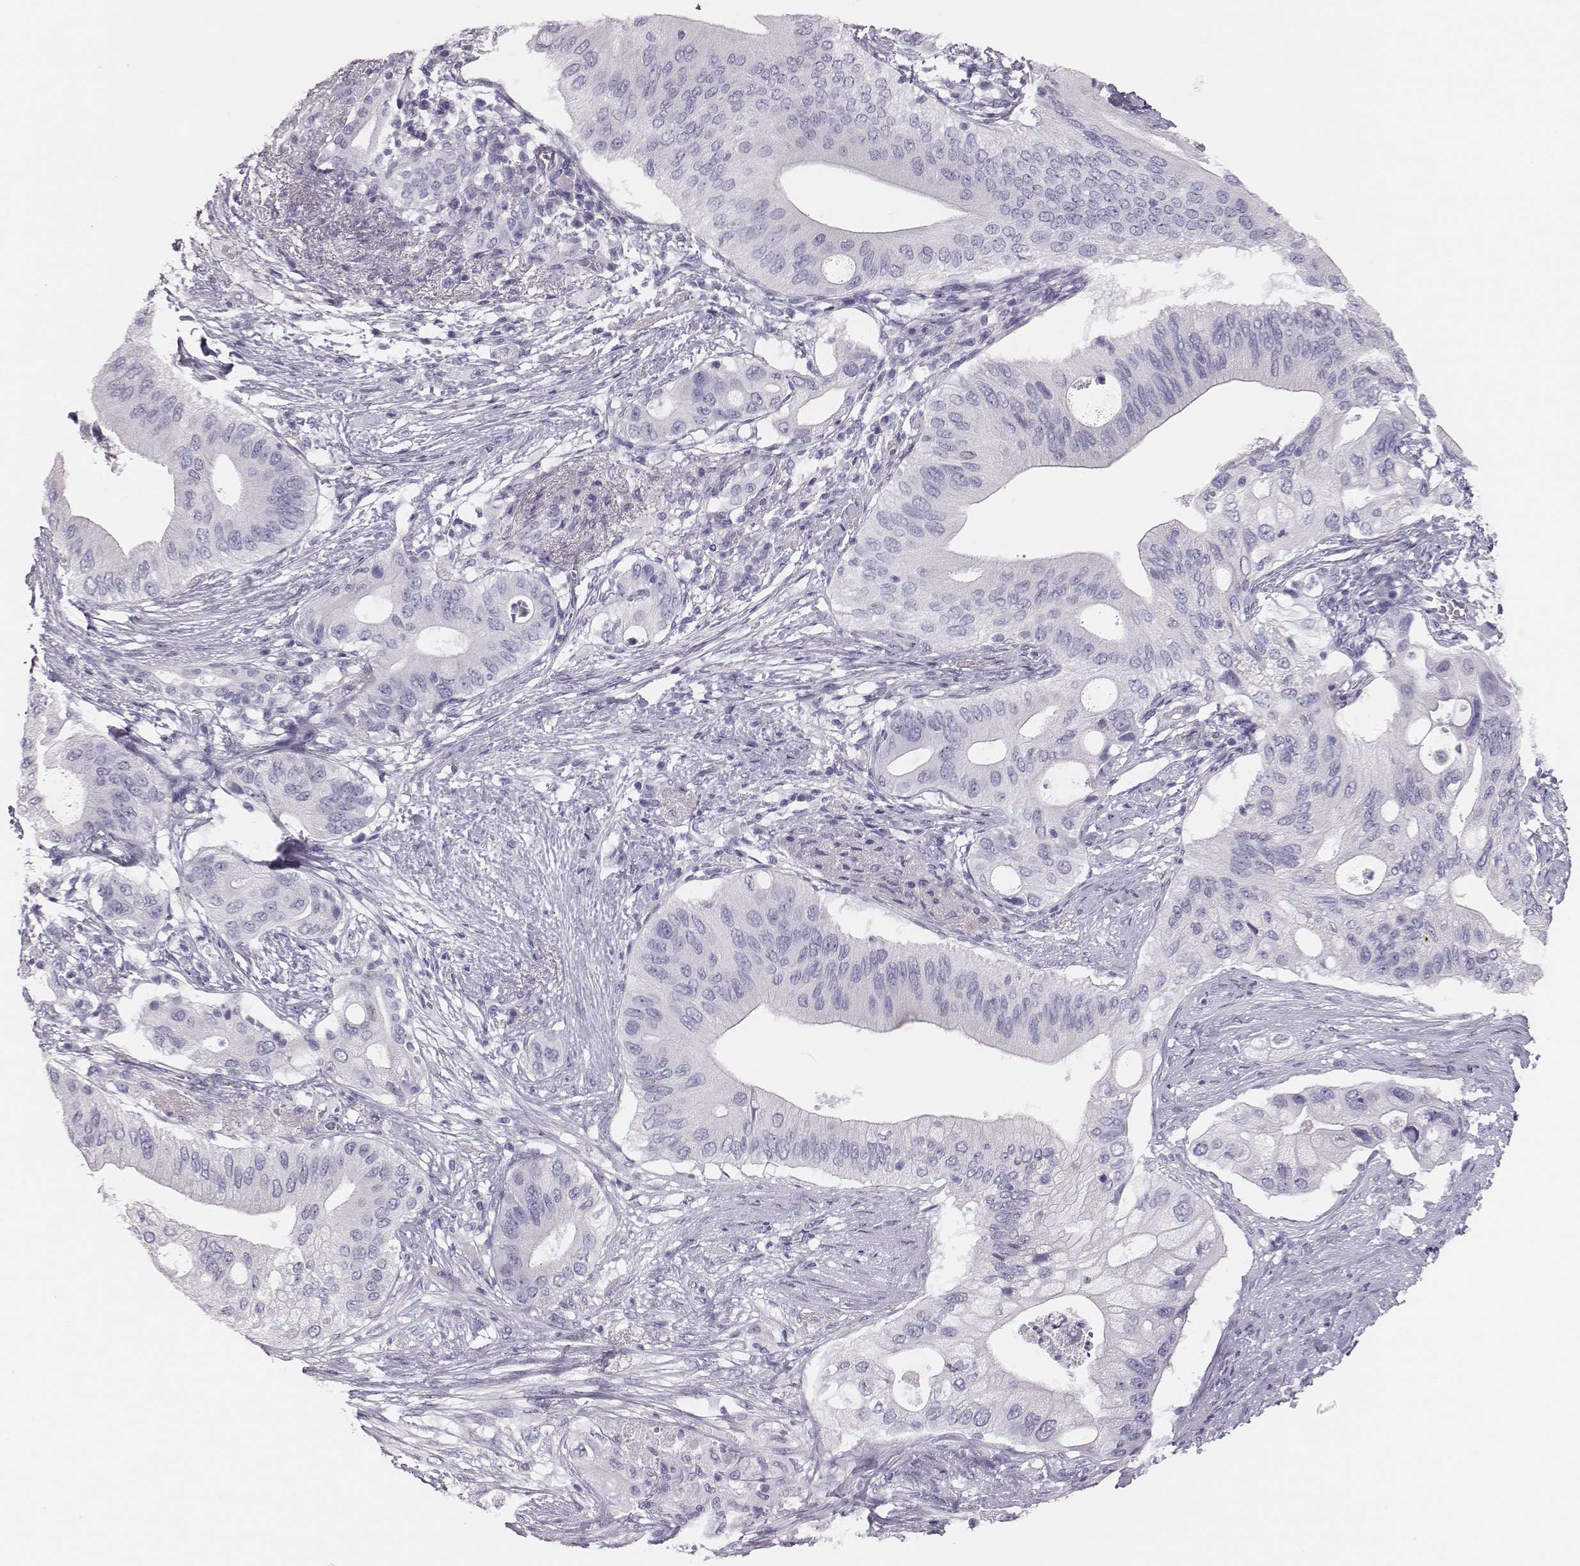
{"staining": {"intensity": "negative", "quantity": "none", "location": "none"}, "tissue": "pancreatic cancer", "cell_type": "Tumor cells", "image_type": "cancer", "snomed": [{"axis": "morphology", "description": "Adenocarcinoma, NOS"}, {"axis": "topography", "description": "Pancreas"}], "caption": "High power microscopy micrograph of an immunohistochemistry image of pancreatic cancer, revealing no significant staining in tumor cells.", "gene": "H1-6", "patient": {"sex": "female", "age": 72}}